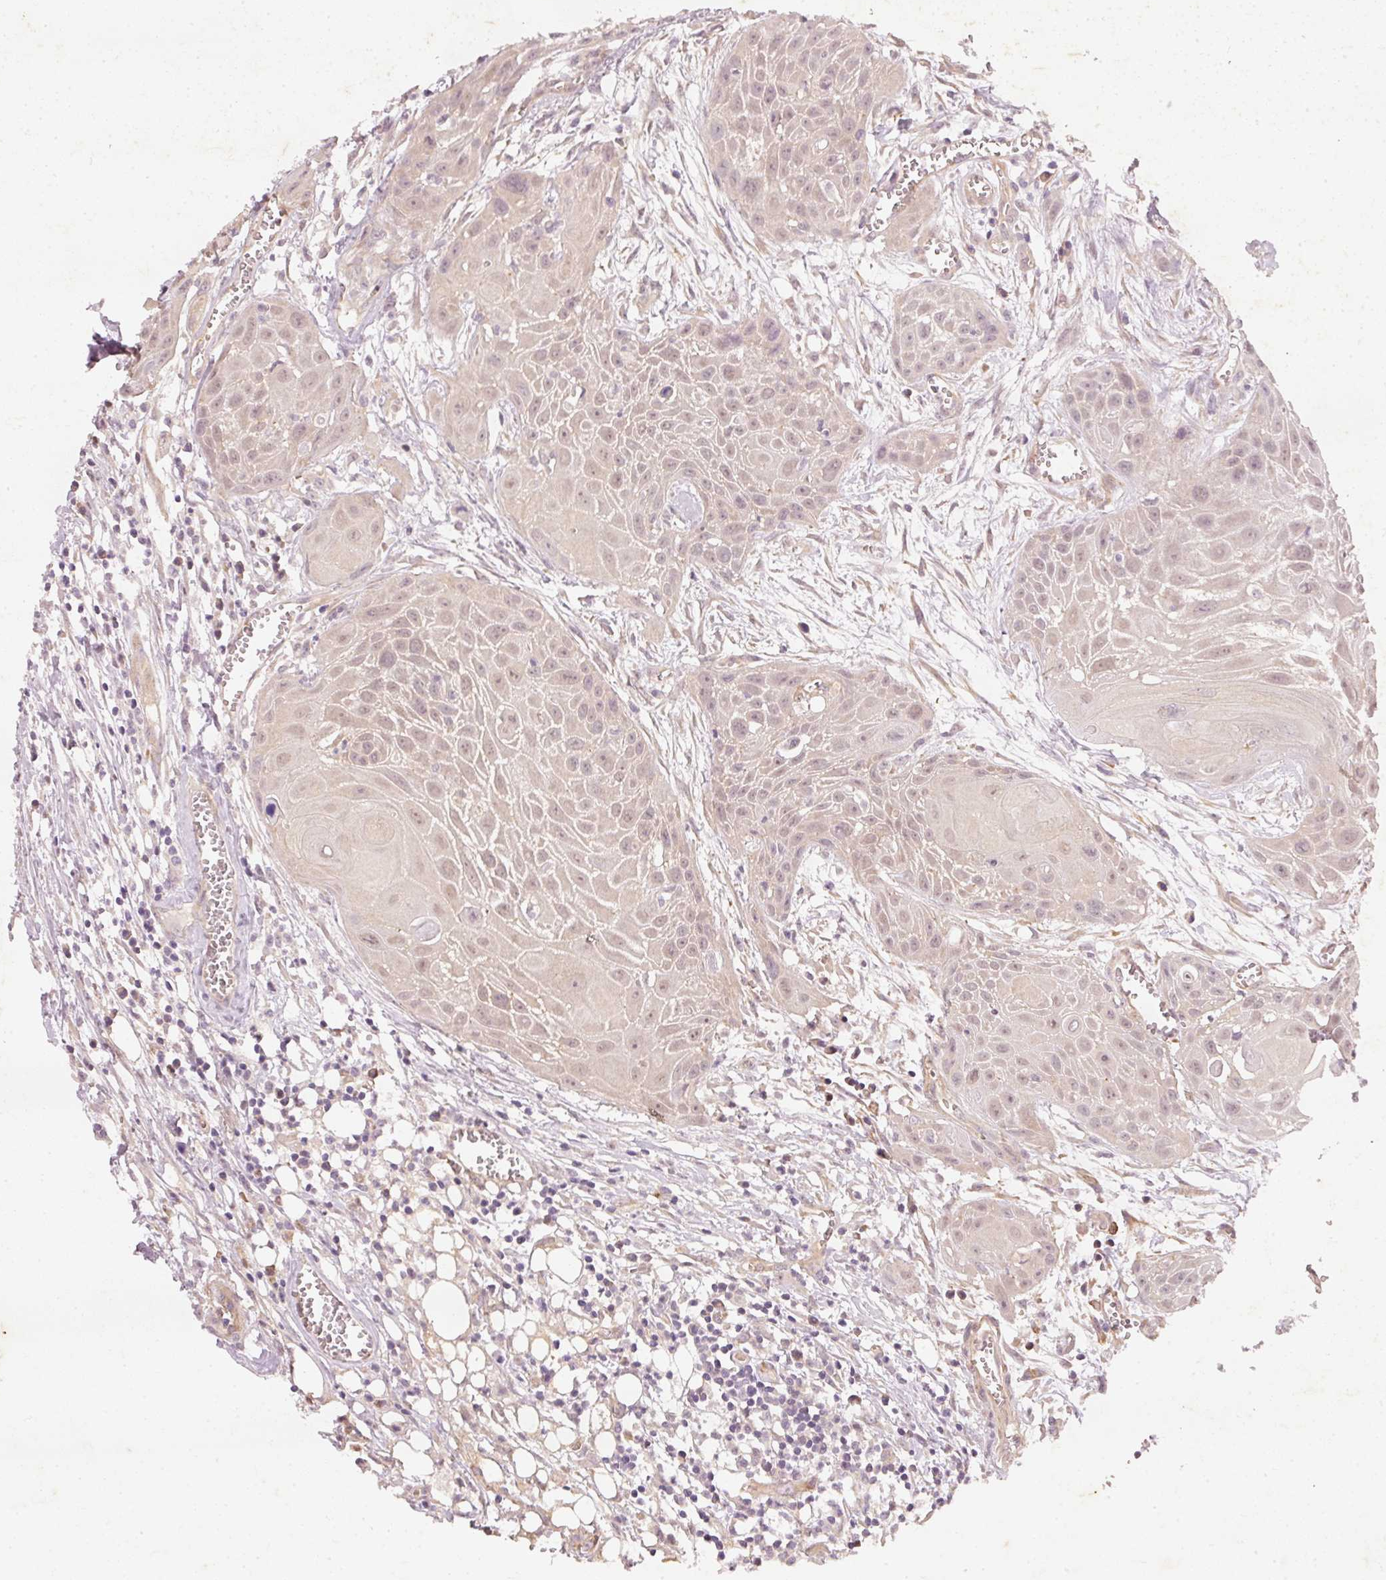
{"staining": {"intensity": "weak", "quantity": "<25%", "location": "cytoplasmic/membranous,nuclear"}, "tissue": "head and neck cancer", "cell_type": "Tumor cells", "image_type": "cancer", "snomed": [{"axis": "morphology", "description": "Squamous cell carcinoma, NOS"}, {"axis": "topography", "description": "Lymph node"}, {"axis": "topography", "description": "Salivary gland"}, {"axis": "topography", "description": "Head-Neck"}], "caption": "There is no significant expression in tumor cells of squamous cell carcinoma (head and neck).", "gene": "RGL2", "patient": {"sex": "female", "age": 74}}